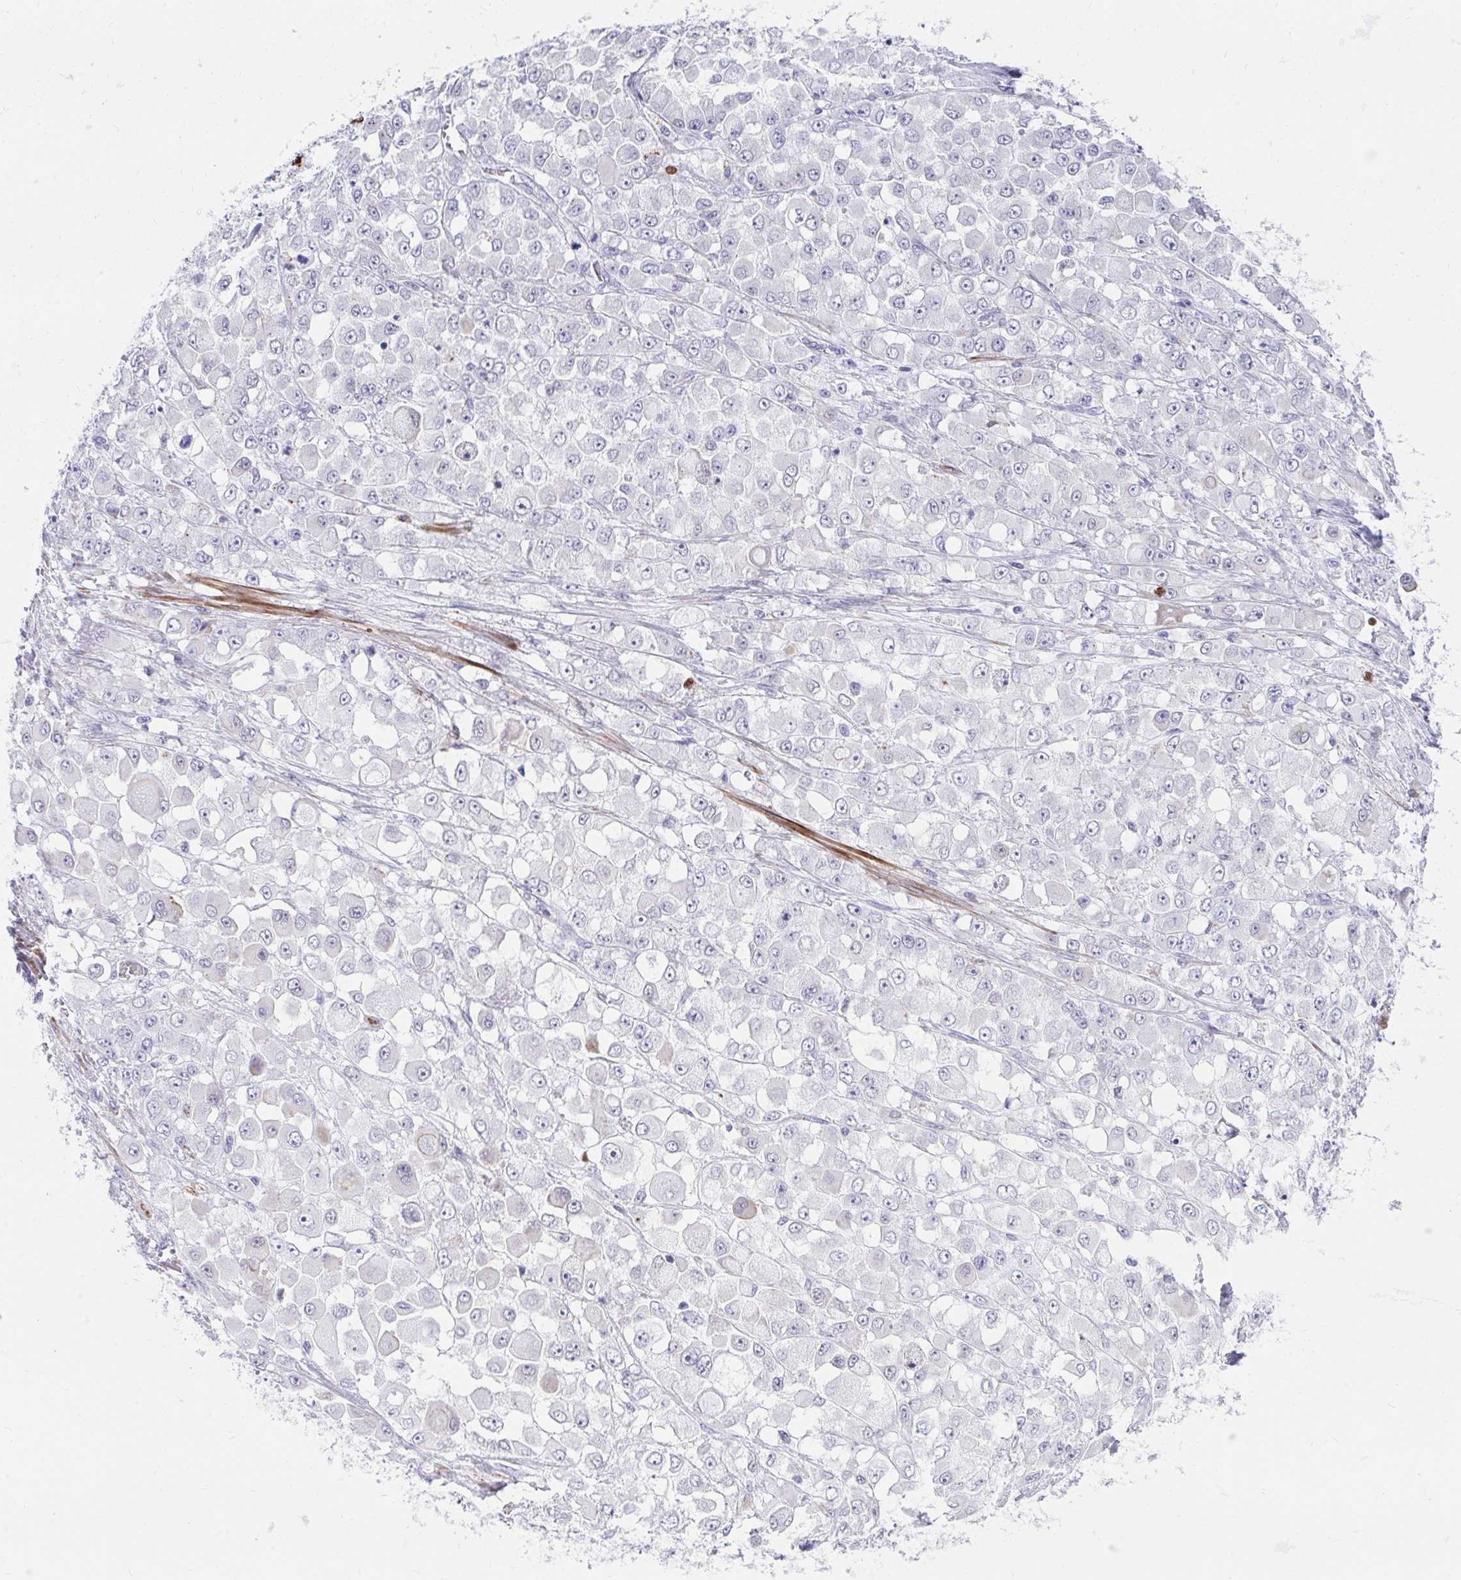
{"staining": {"intensity": "negative", "quantity": "none", "location": "none"}, "tissue": "stomach cancer", "cell_type": "Tumor cells", "image_type": "cancer", "snomed": [{"axis": "morphology", "description": "Adenocarcinoma, NOS"}, {"axis": "topography", "description": "Stomach"}], "caption": "A high-resolution image shows immunohistochemistry staining of adenocarcinoma (stomach), which displays no significant staining in tumor cells.", "gene": "CSTB", "patient": {"sex": "female", "age": 76}}